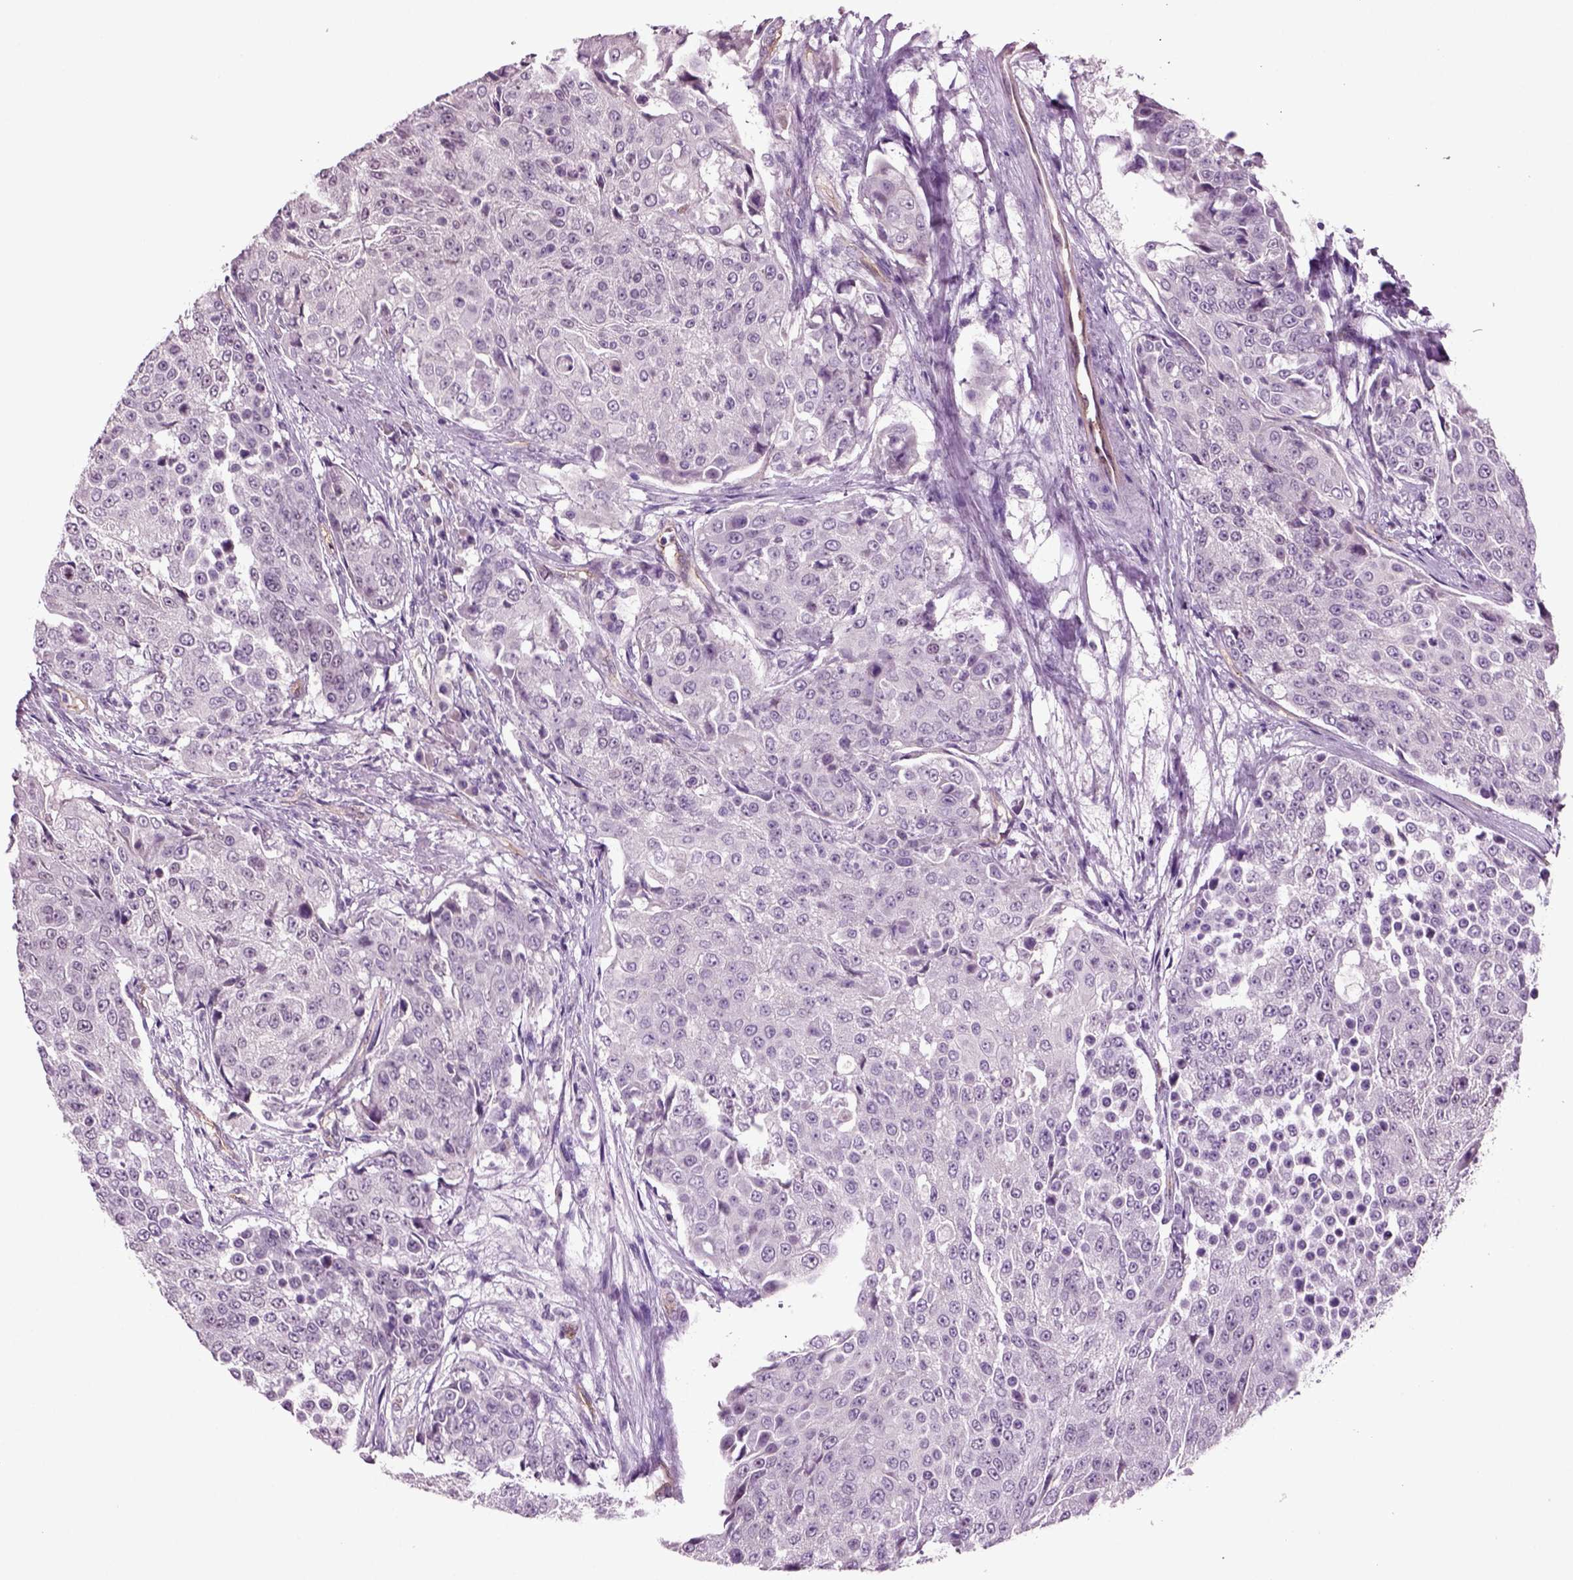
{"staining": {"intensity": "negative", "quantity": "none", "location": "none"}, "tissue": "urothelial cancer", "cell_type": "Tumor cells", "image_type": "cancer", "snomed": [{"axis": "morphology", "description": "Urothelial carcinoma, High grade"}, {"axis": "topography", "description": "Urinary bladder"}], "caption": "A high-resolution micrograph shows immunohistochemistry staining of high-grade urothelial carcinoma, which reveals no significant expression in tumor cells.", "gene": "COL9A2", "patient": {"sex": "female", "age": 63}}